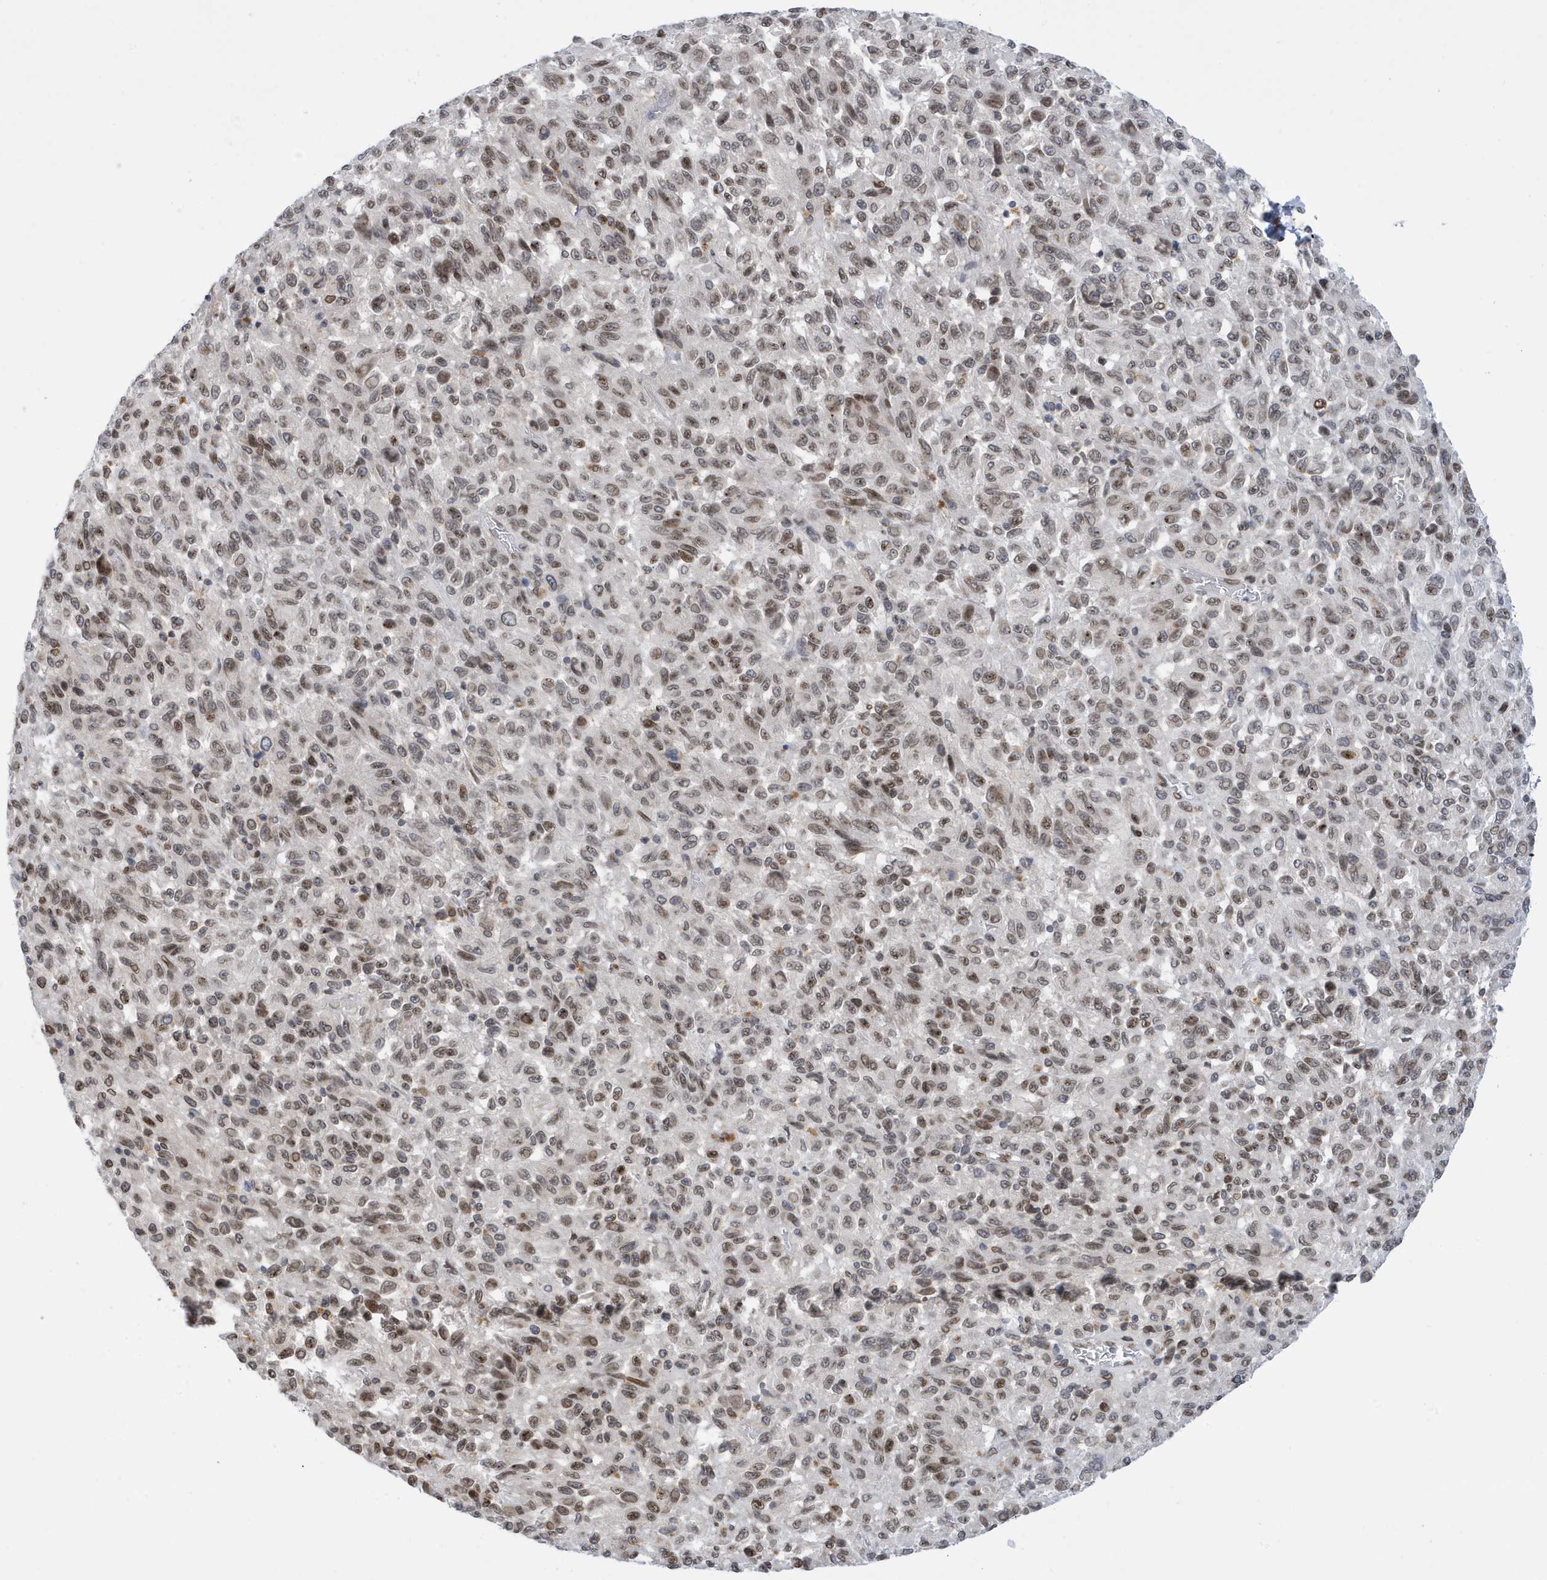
{"staining": {"intensity": "moderate", "quantity": ">75%", "location": "nuclear"}, "tissue": "melanoma", "cell_type": "Tumor cells", "image_type": "cancer", "snomed": [{"axis": "morphology", "description": "Malignant melanoma, Metastatic site"}, {"axis": "topography", "description": "Lung"}], "caption": "The photomicrograph demonstrates immunohistochemical staining of melanoma. There is moderate nuclear expression is identified in about >75% of tumor cells.", "gene": "PCYT1A", "patient": {"sex": "male", "age": 64}}